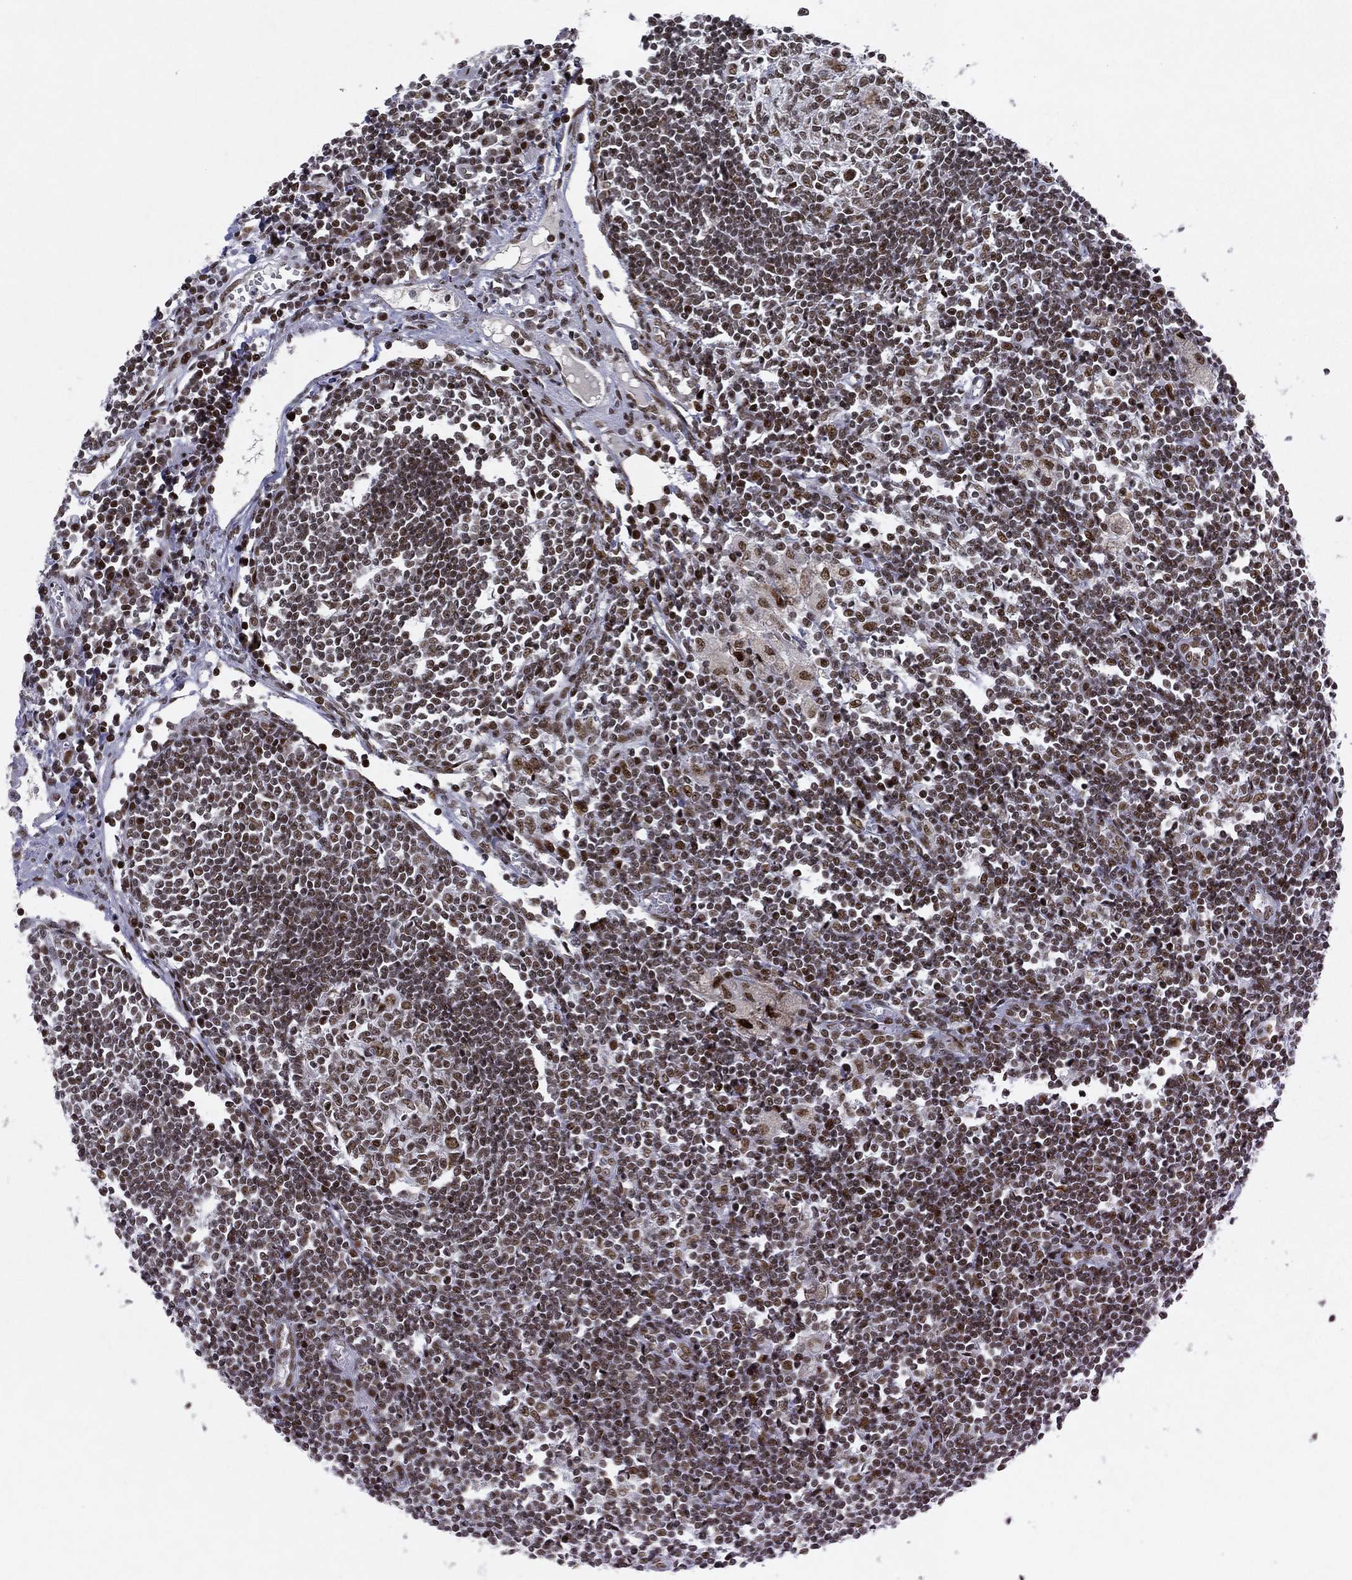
{"staining": {"intensity": "strong", "quantity": "<25%", "location": "nuclear"}, "tissue": "lymph node", "cell_type": "Germinal center cells", "image_type": "normal", "snomed": [{"axis": "morphology", "description": "Normal tissue, NOS"}, {"axis": "morphology", "description": "Adenocarcinoma, NOS"}, {"axis": "topography", "description": "Lymph node"}, {"axis": "topography", "description": "Pancreas"}], "caption": "Immunohistochemistry (IHC) of unremarkable lymph node exhibits medium levels of strong nuclear expression in approximately <25% of germinal center cells.", "gene": "RTF1", "patient": {"sex": "female", "age": 58}}